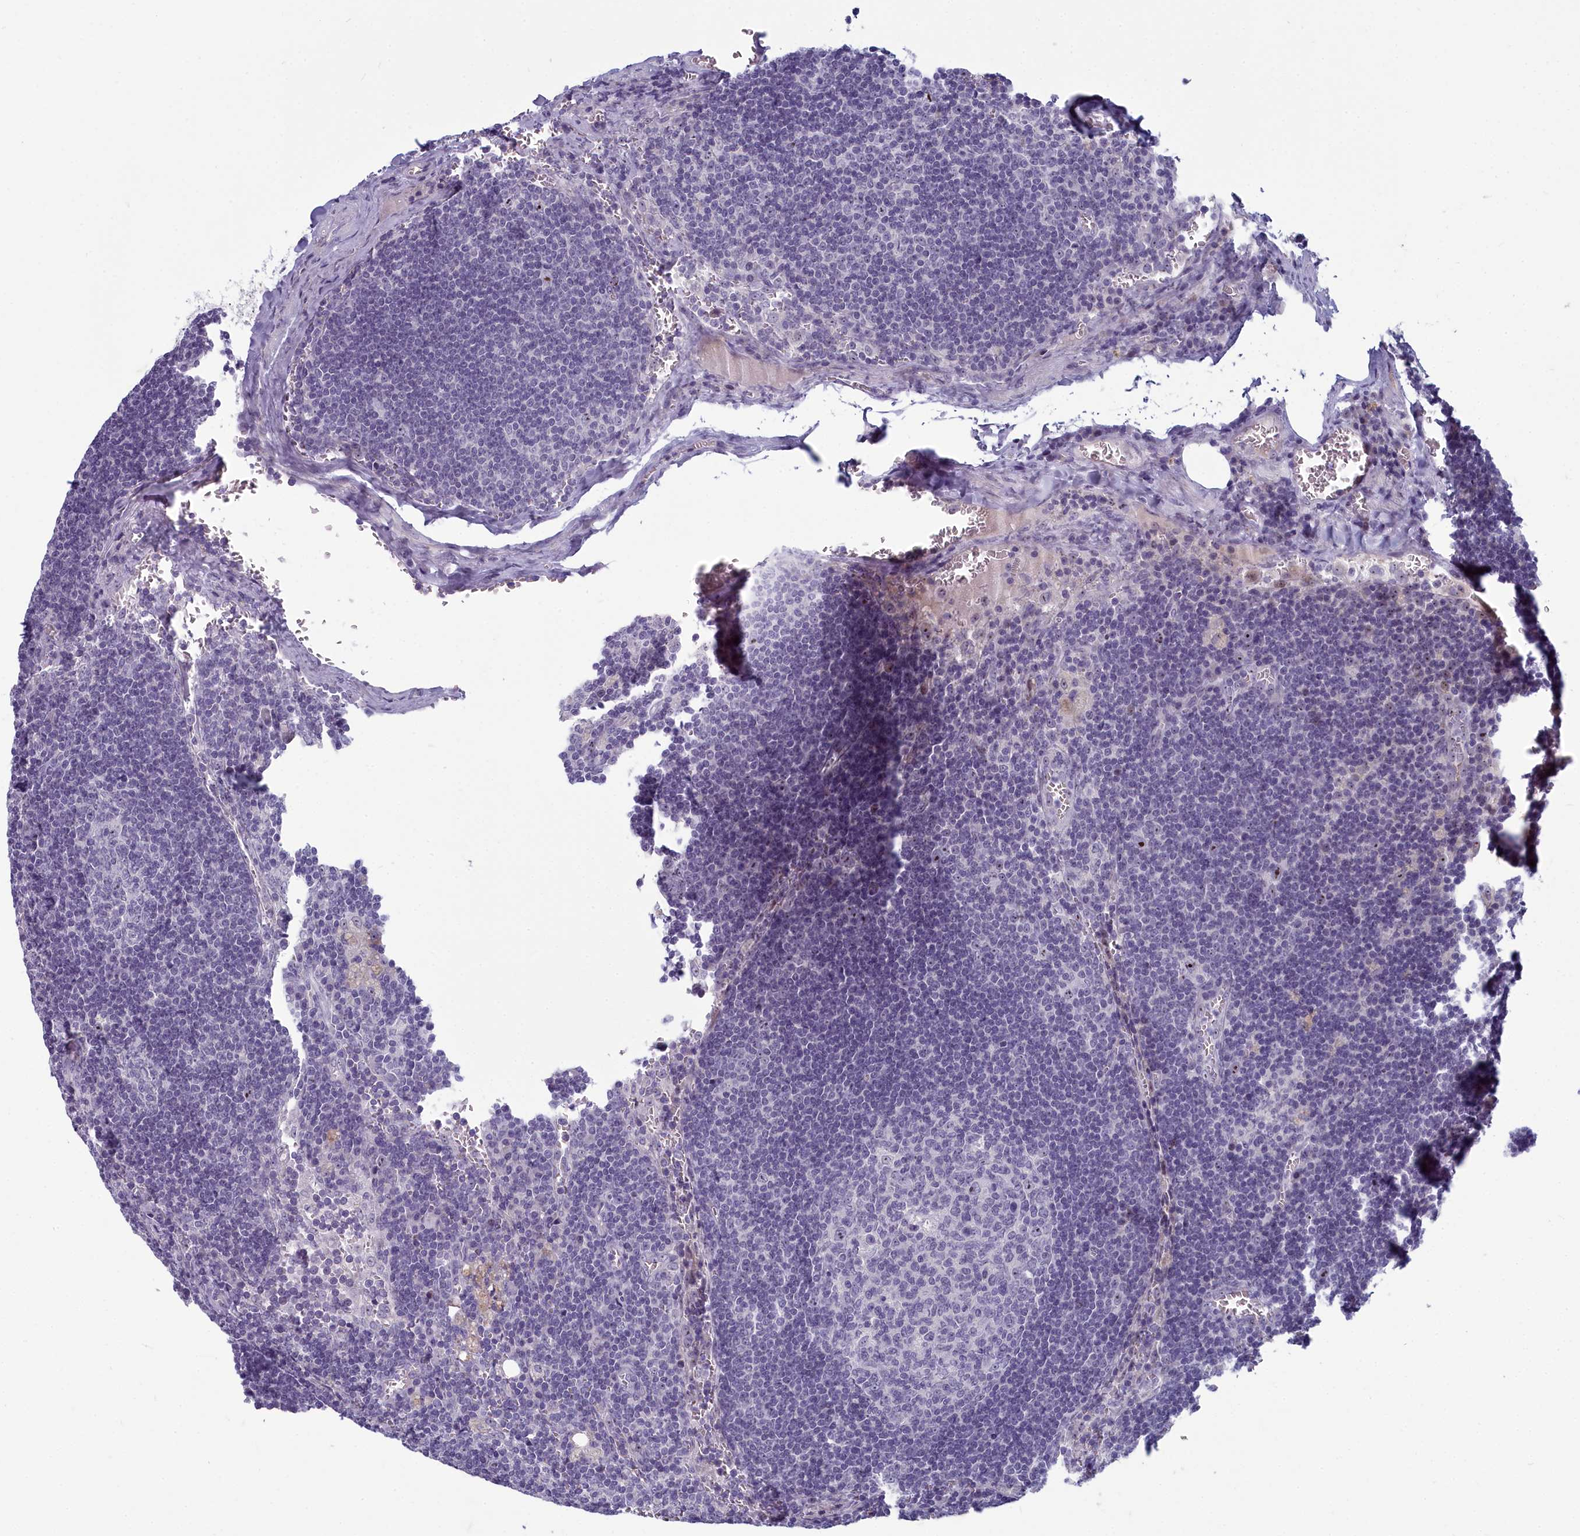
{"staining": {"intensity": "negative", "quantity": "none", "location": "none"}, "tissue": "lymph node", "cell_type": "Germinal center cells", "image_type": "normal", "snomed": [{"axis": "morphology", "description": "Normal tissue, NOS"}, {"axis": "topography", "description": "Lymph node"}], "caption": "Lymph node was stained to show a protein in brown. There is no significant expression in germinal center cells. (Stains: DAB immunohistochemistry with hematoxylin counter stain, Microscopy: brightfield microscopy at high magnification).", "gene": "INSYN2A", "patient": {"sex": "female", "age": 73}}